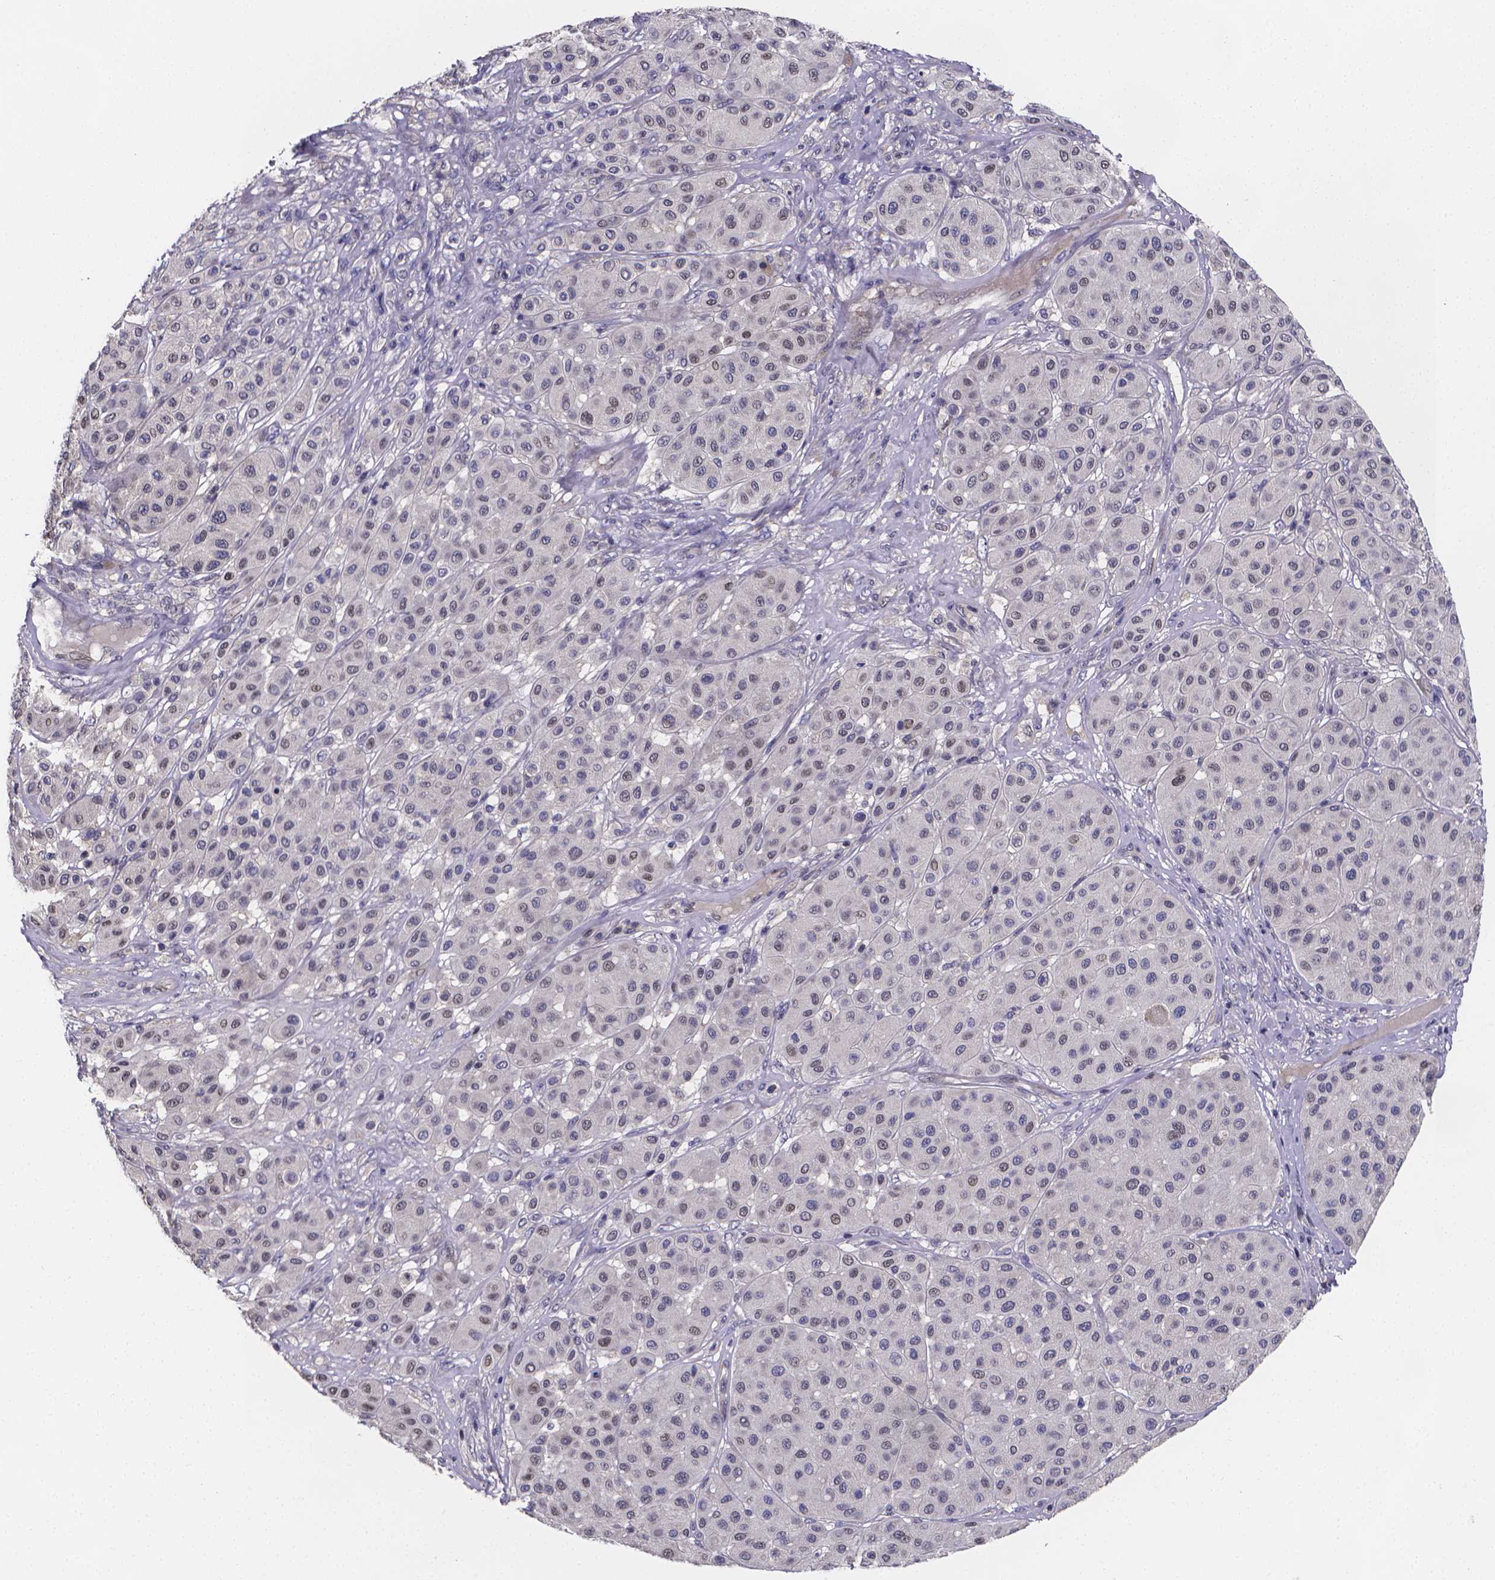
{"staining": {"intensity": "weak", "quantity": "<25%", "location": "nuclear"}, "tissue": "melanoma", "cell_type": "Tumor cells", "image_type": "cancer", "snomed": [{"axis": "morphology", "description": "Malignant melanoma, Metastatic site"}, {"axis": "topography", "description": "Smooth muscle"}], "caption": "The immunohistochemistry histopathology image has no significant expression in tumor cells of melanoma tissue.", "gene": "PAH", "patient": {"sex": "male", "age": 41}}